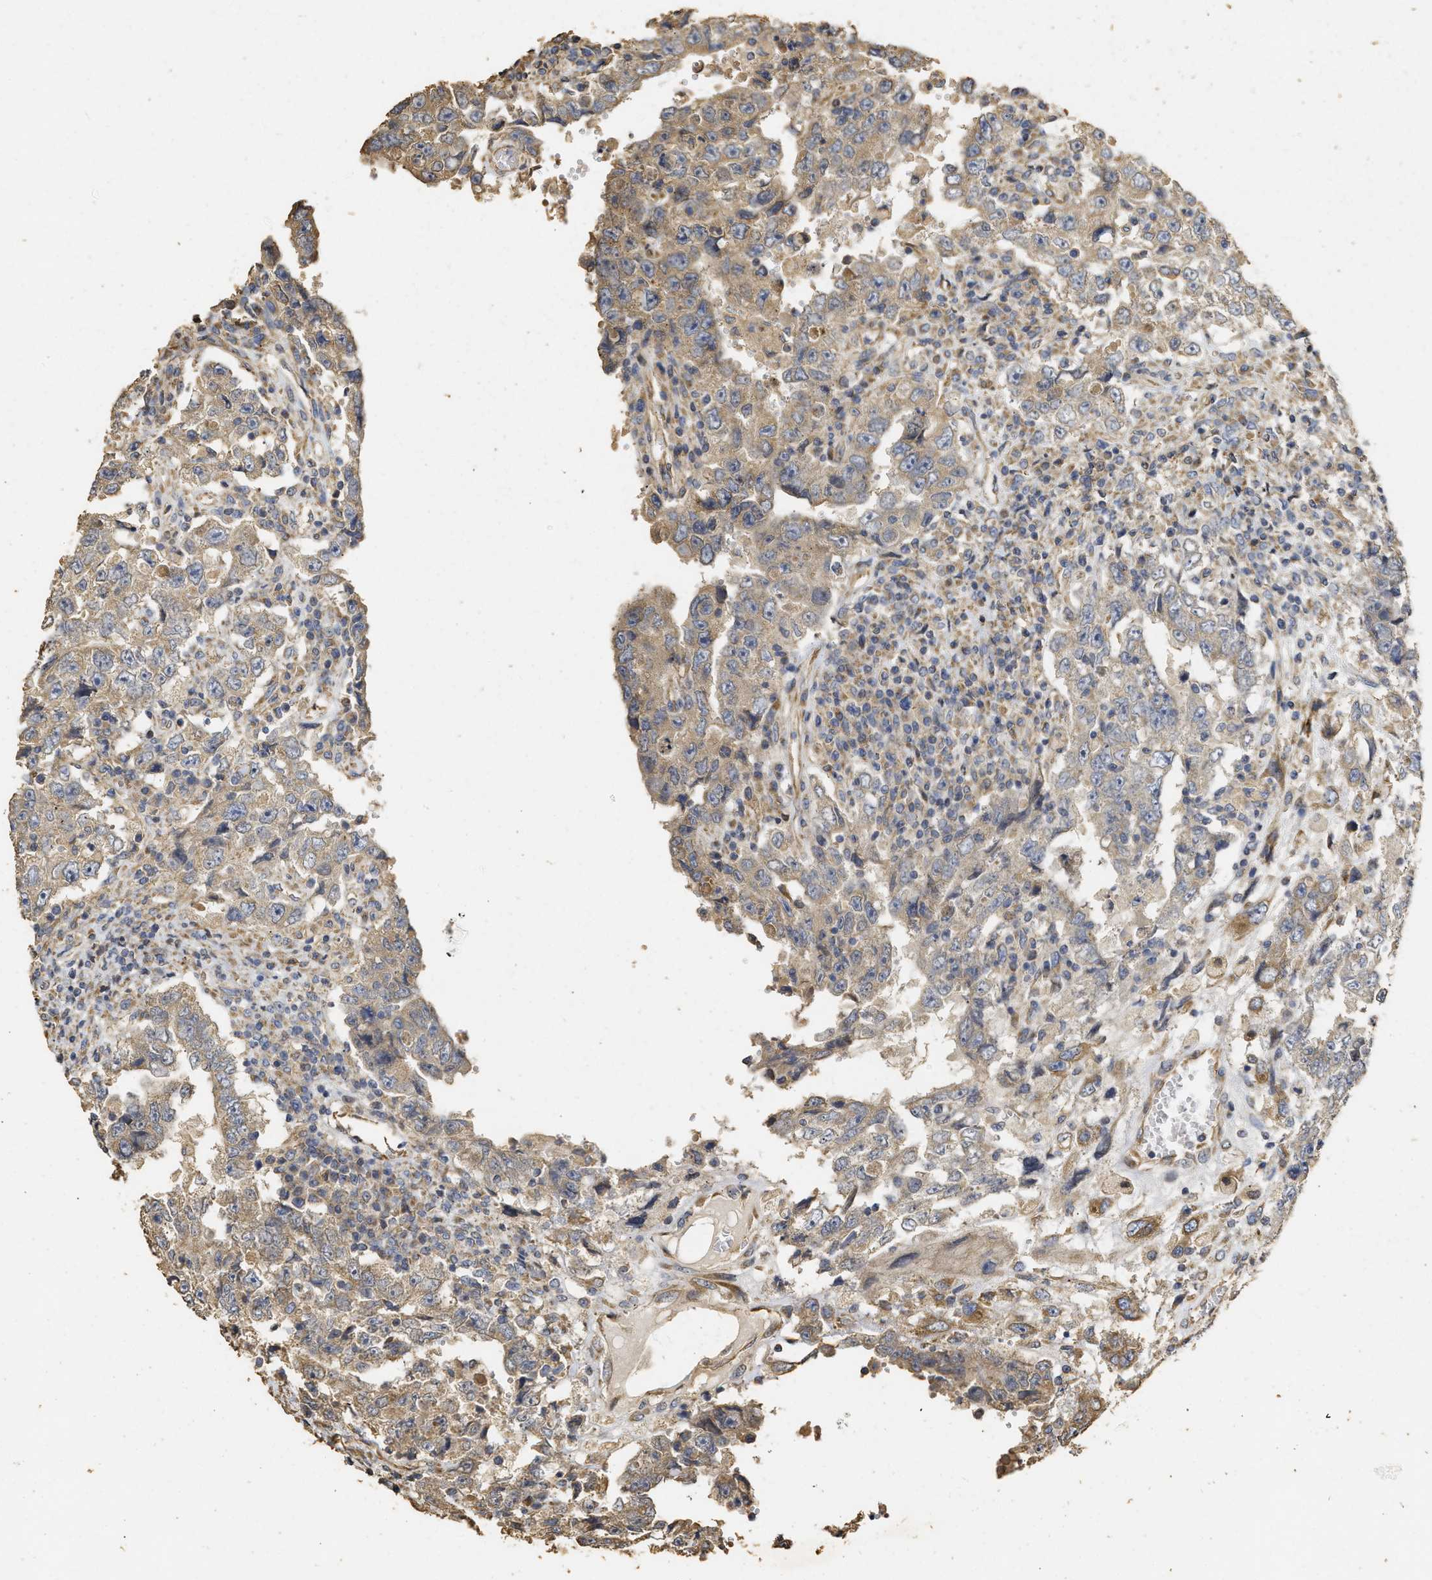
{"staining": {"intensity": "weak", "quantity": "25%-75%", "location": "cytoplasmic/membranous"}, "tissue": "testis cancer", "cell_type": "Tumor cells", "image_type": "cancer", "snomed": [{"axis": "morphology", "description": "Carcinoma, Embryonal, NOS"}, {"axis": "topography", "description": "Testis"}], "caption": "Human testis cancer (embryonal carcinoma) stained with a brown dye shows weak cytoplasmic/membranous positive expression in approximately 25%-75% of tumor cells.", "gene": "NAV1", "patient": {"sex": "male", "age": 26}}